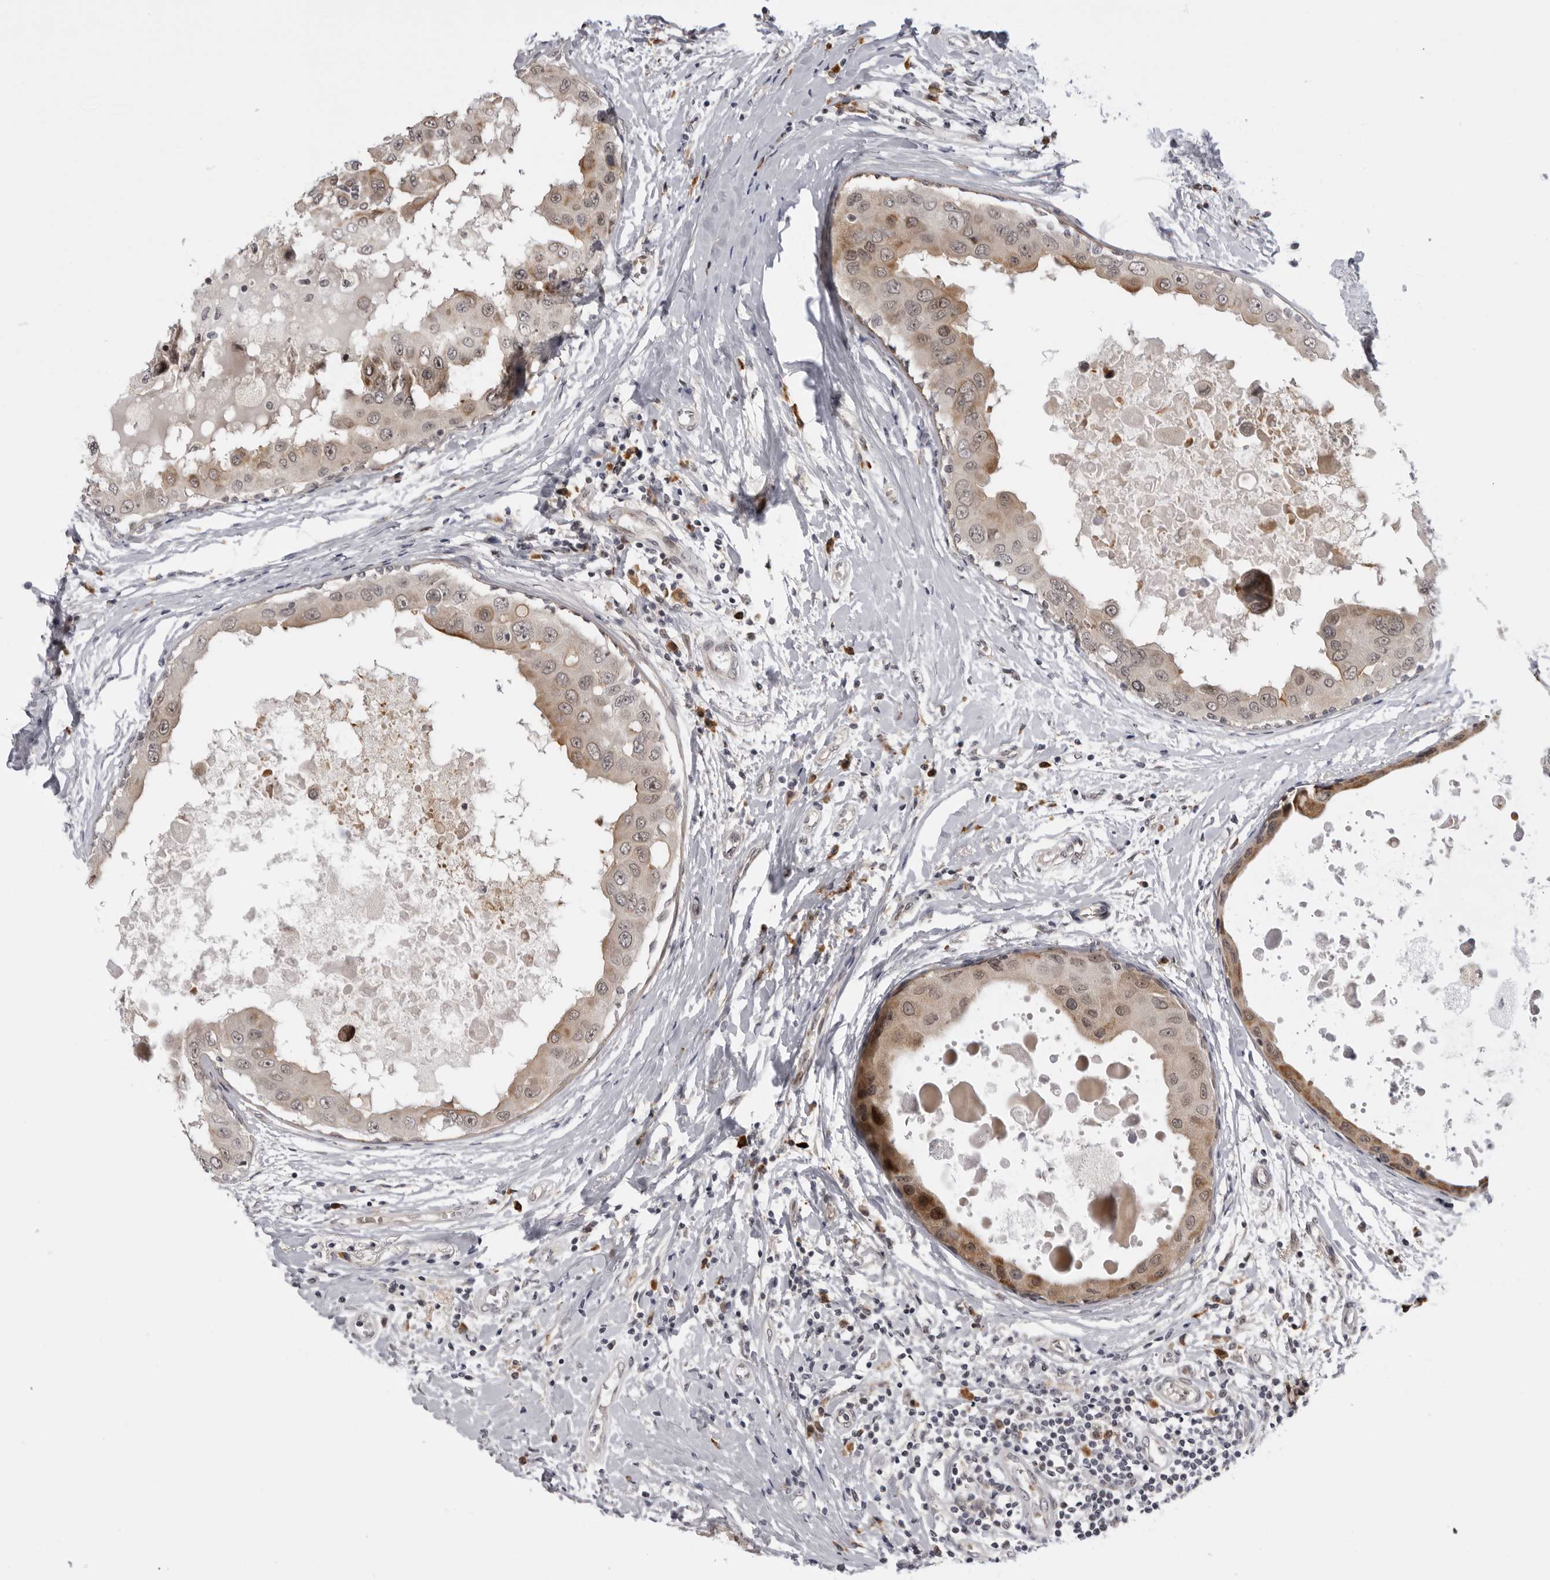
{"staining": {"intensity": "weak", "quantity": ">75%", "location": "cytoplasmic/membranous,nuclear"}, "tissue": "breast cancer", "cell_type": "Tumor cells", "image_type": "cancer", "snomed": [{"axis": "morphology", "description": "Duct carcinoma"}, {"axis": "topography", "description": "Breast"}], "caption": "A low amount of weak cytoplasmic/membranous and nuclear positivity is appreciated in about >75% of tumor cells in breast cancer (invasive ductal carcinoma) tissue.", "gene": "ALPK2", "patient": {"sex": "female", "age": 27}}